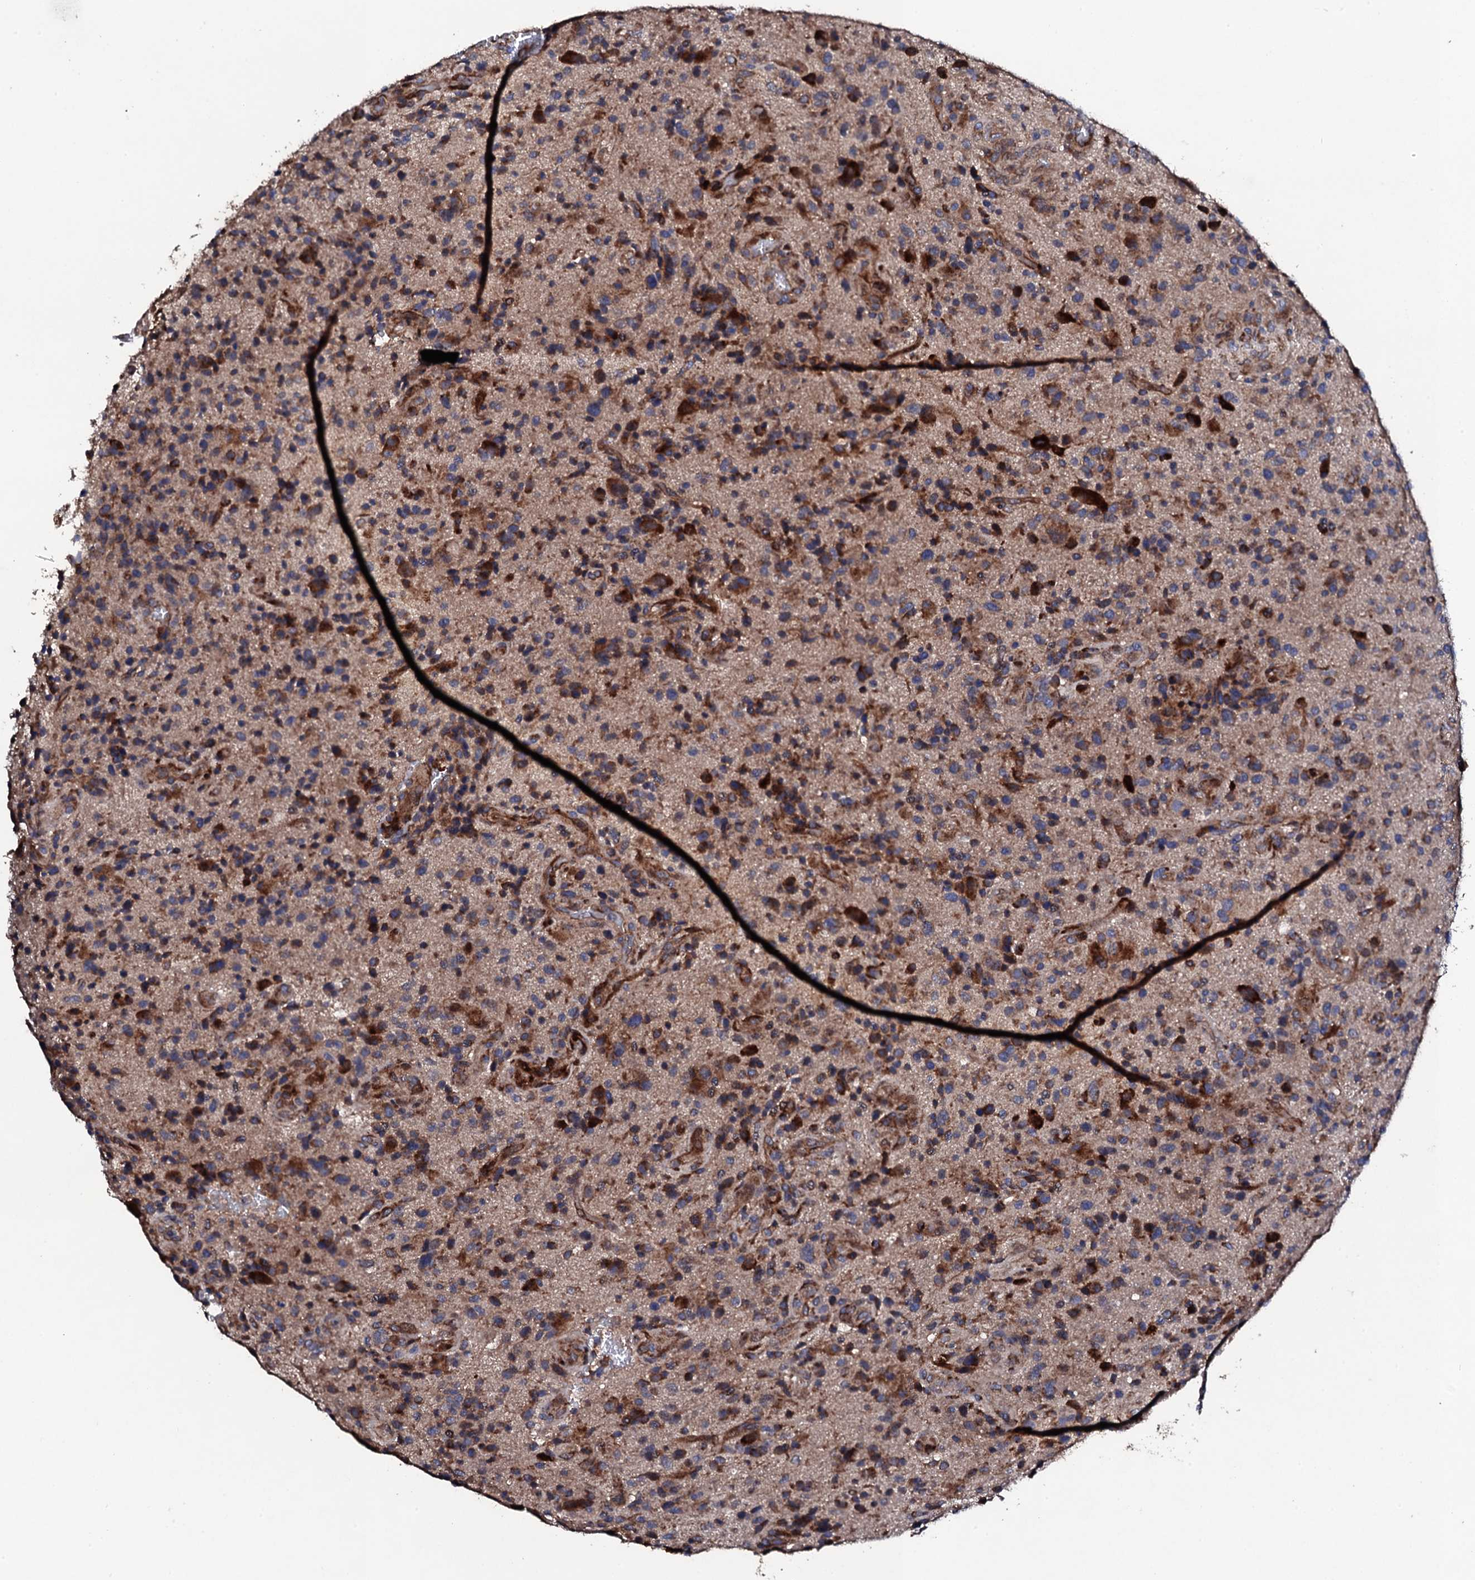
{"staining": {"intensity": "strong", "quantity": "25%-75%", "location": "cytoplasmic/membranous"}, "tissue": "glioma", "cell_type": "Tumor cells", "image_type": "cancer", "snomed": [{"axis": "morphology", "description": "Glioma, malignant, High grade"}, {"axis": "topography", "description": "Brain"}], "caption": "Protein expression by IHC demonstrates strong cytoplasmic/membranous staining in about 25%-75% of tumor cells in glioma. (Brightfield microscopy of DAB IHC at high magnification).", "gene": "LIPT2", "patient": {"sex": "male", "age": 47}}